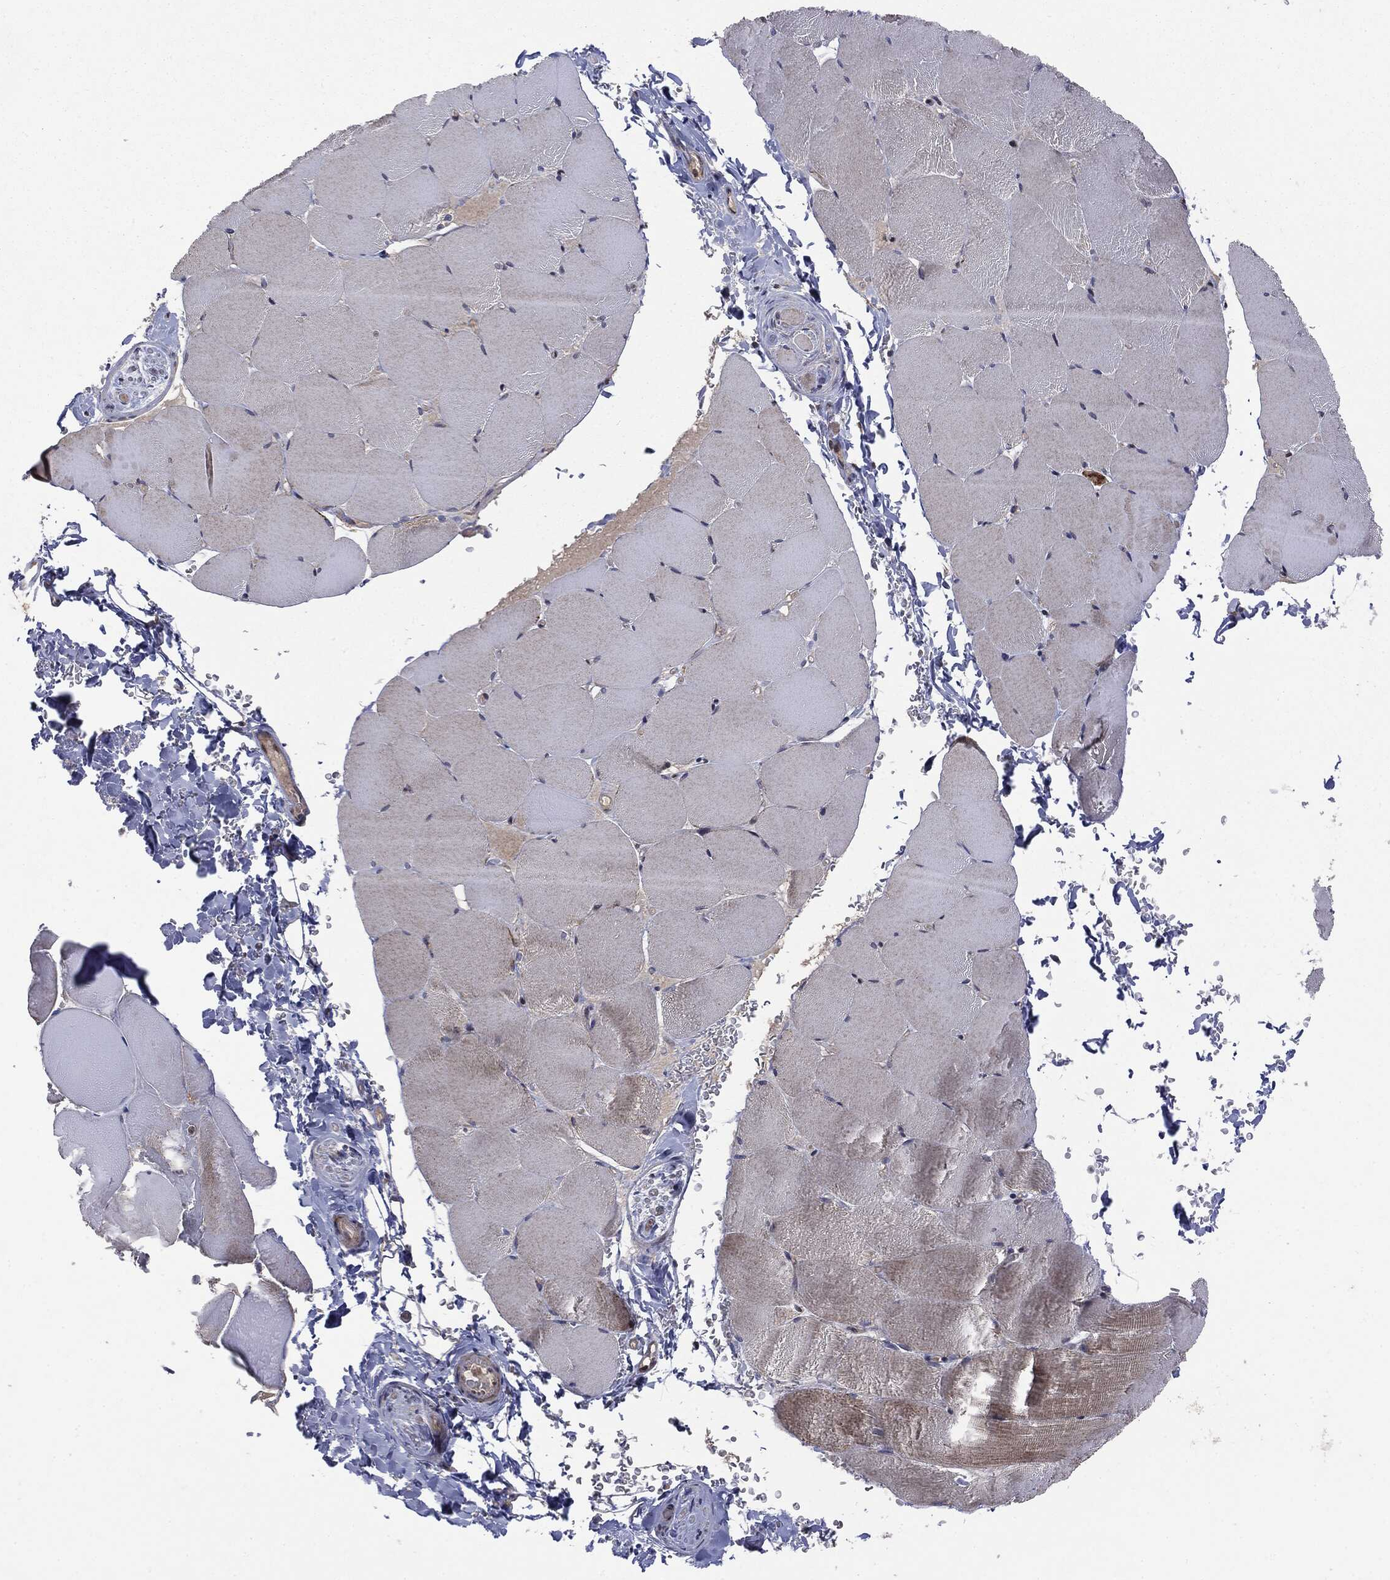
{"staining": {"intensity": "weak", "quantity": "<25%", "location": "cytoplasmic/membranous"}, "tissue": "skeletal muscle", "cell_type": "Myocytes", "image_type": "normal", "snomed": [{"axis": "morphology", "description": "Normal tissue, NOS"}, {"axis": "topography", "description": "Skeletal muscle"}], "caption": "A high-resolution micrograph shows immunohistochemistry staining of unremarkable skeletal muscle, which displays no significant expression in myocytes. Brightfield microscopy of IHC stained with DAB (3,3'-diaminobenzidine) (brown) and hematoxylin (blue), captured at high magnification.", "gene": "PTPA", "patient": {"sex": "female", "age": 37}}